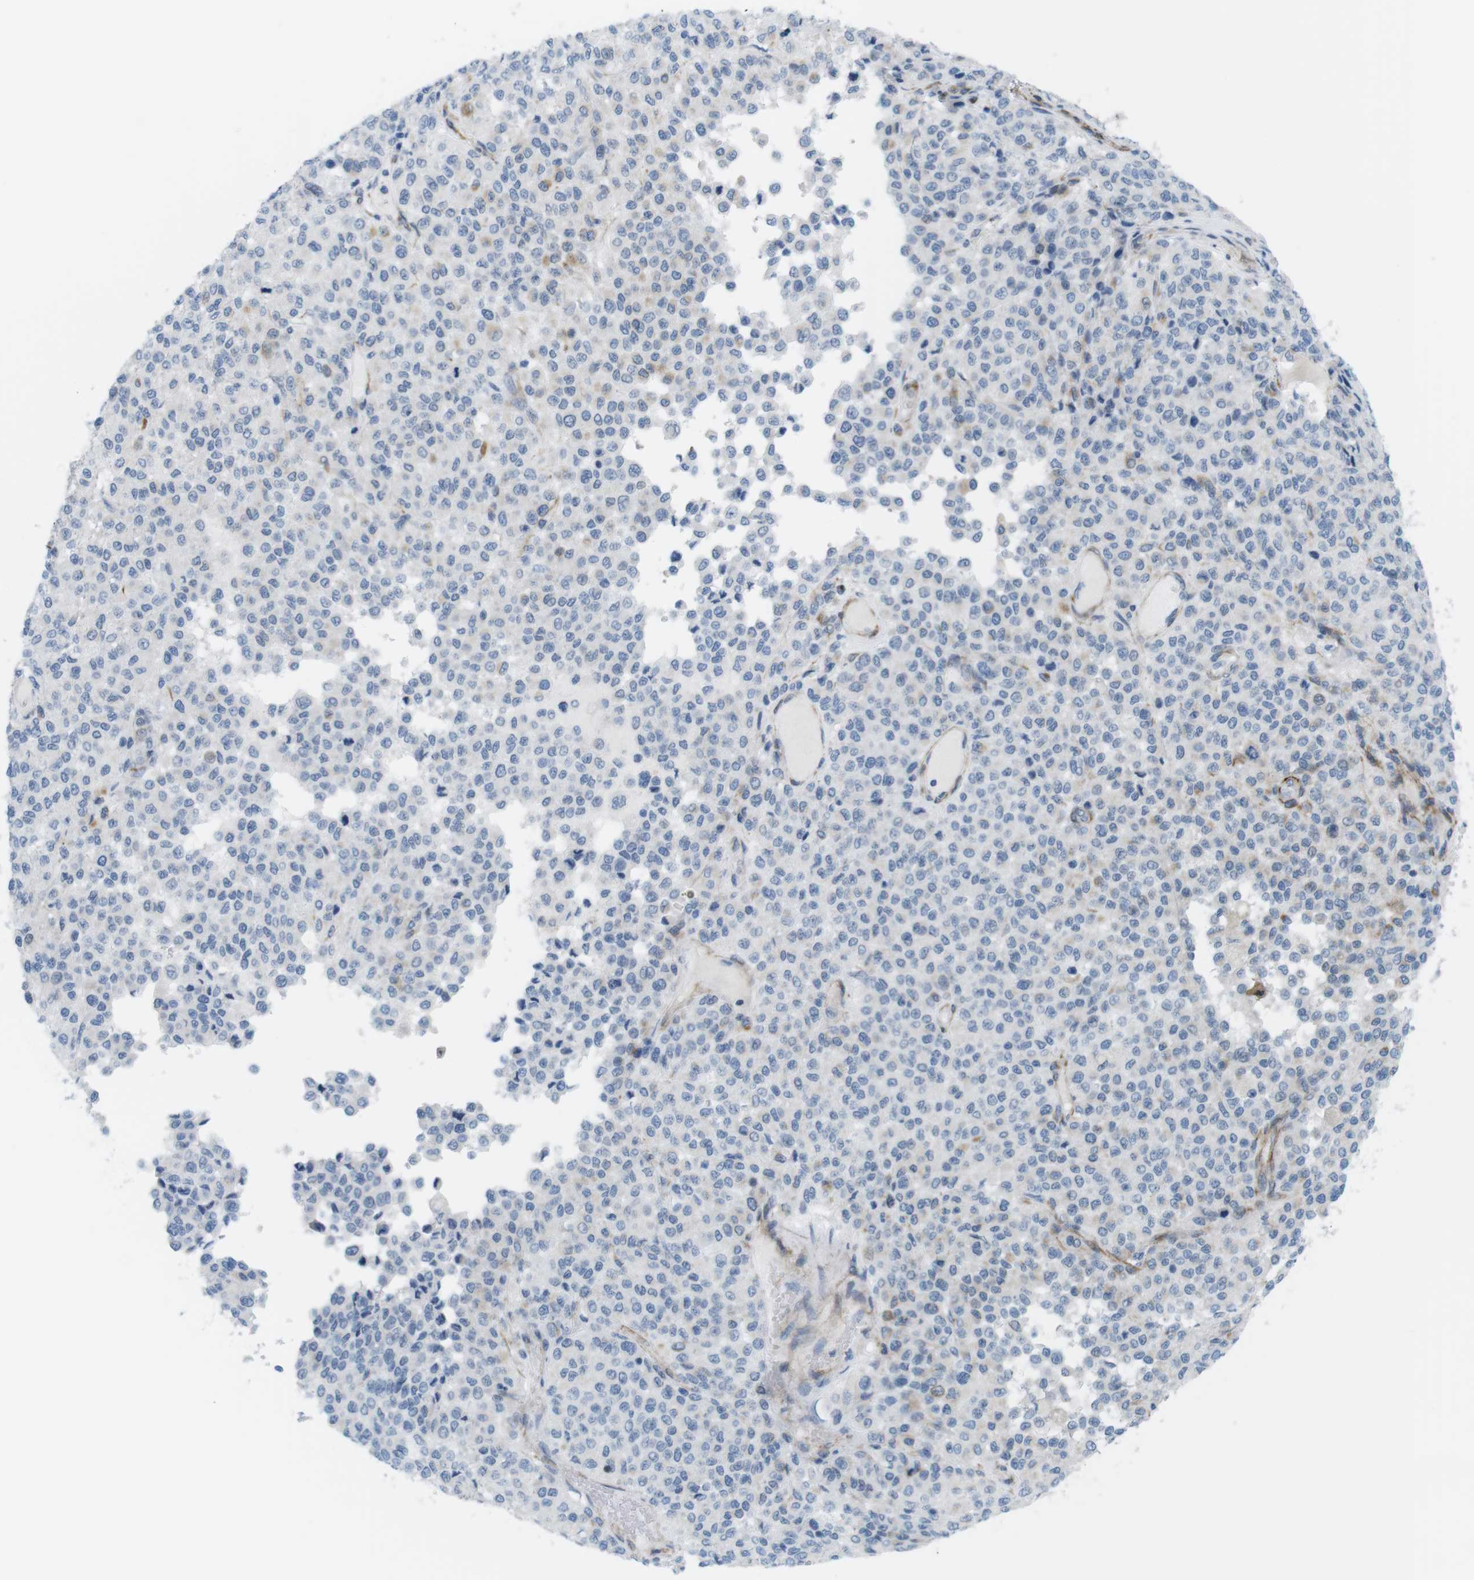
{"staining": {"intensity": "negative", "quantity": "none", "location": "none"}, "tissue": "melanoma", "cell_type": "Tumor cells", "image_type": "cancer", "snomed": [{"axis": "morphology", "description": "Malignant melanoma, Metastatic site"}, {"axis": "topography", "description": "Pancreas"}], "caption": "Melanoma stained for a protein using immunohistochemistry displays no staining tumor cells.", "gene": "MYH9", "patient": {"sex": "female", "age": 30}}